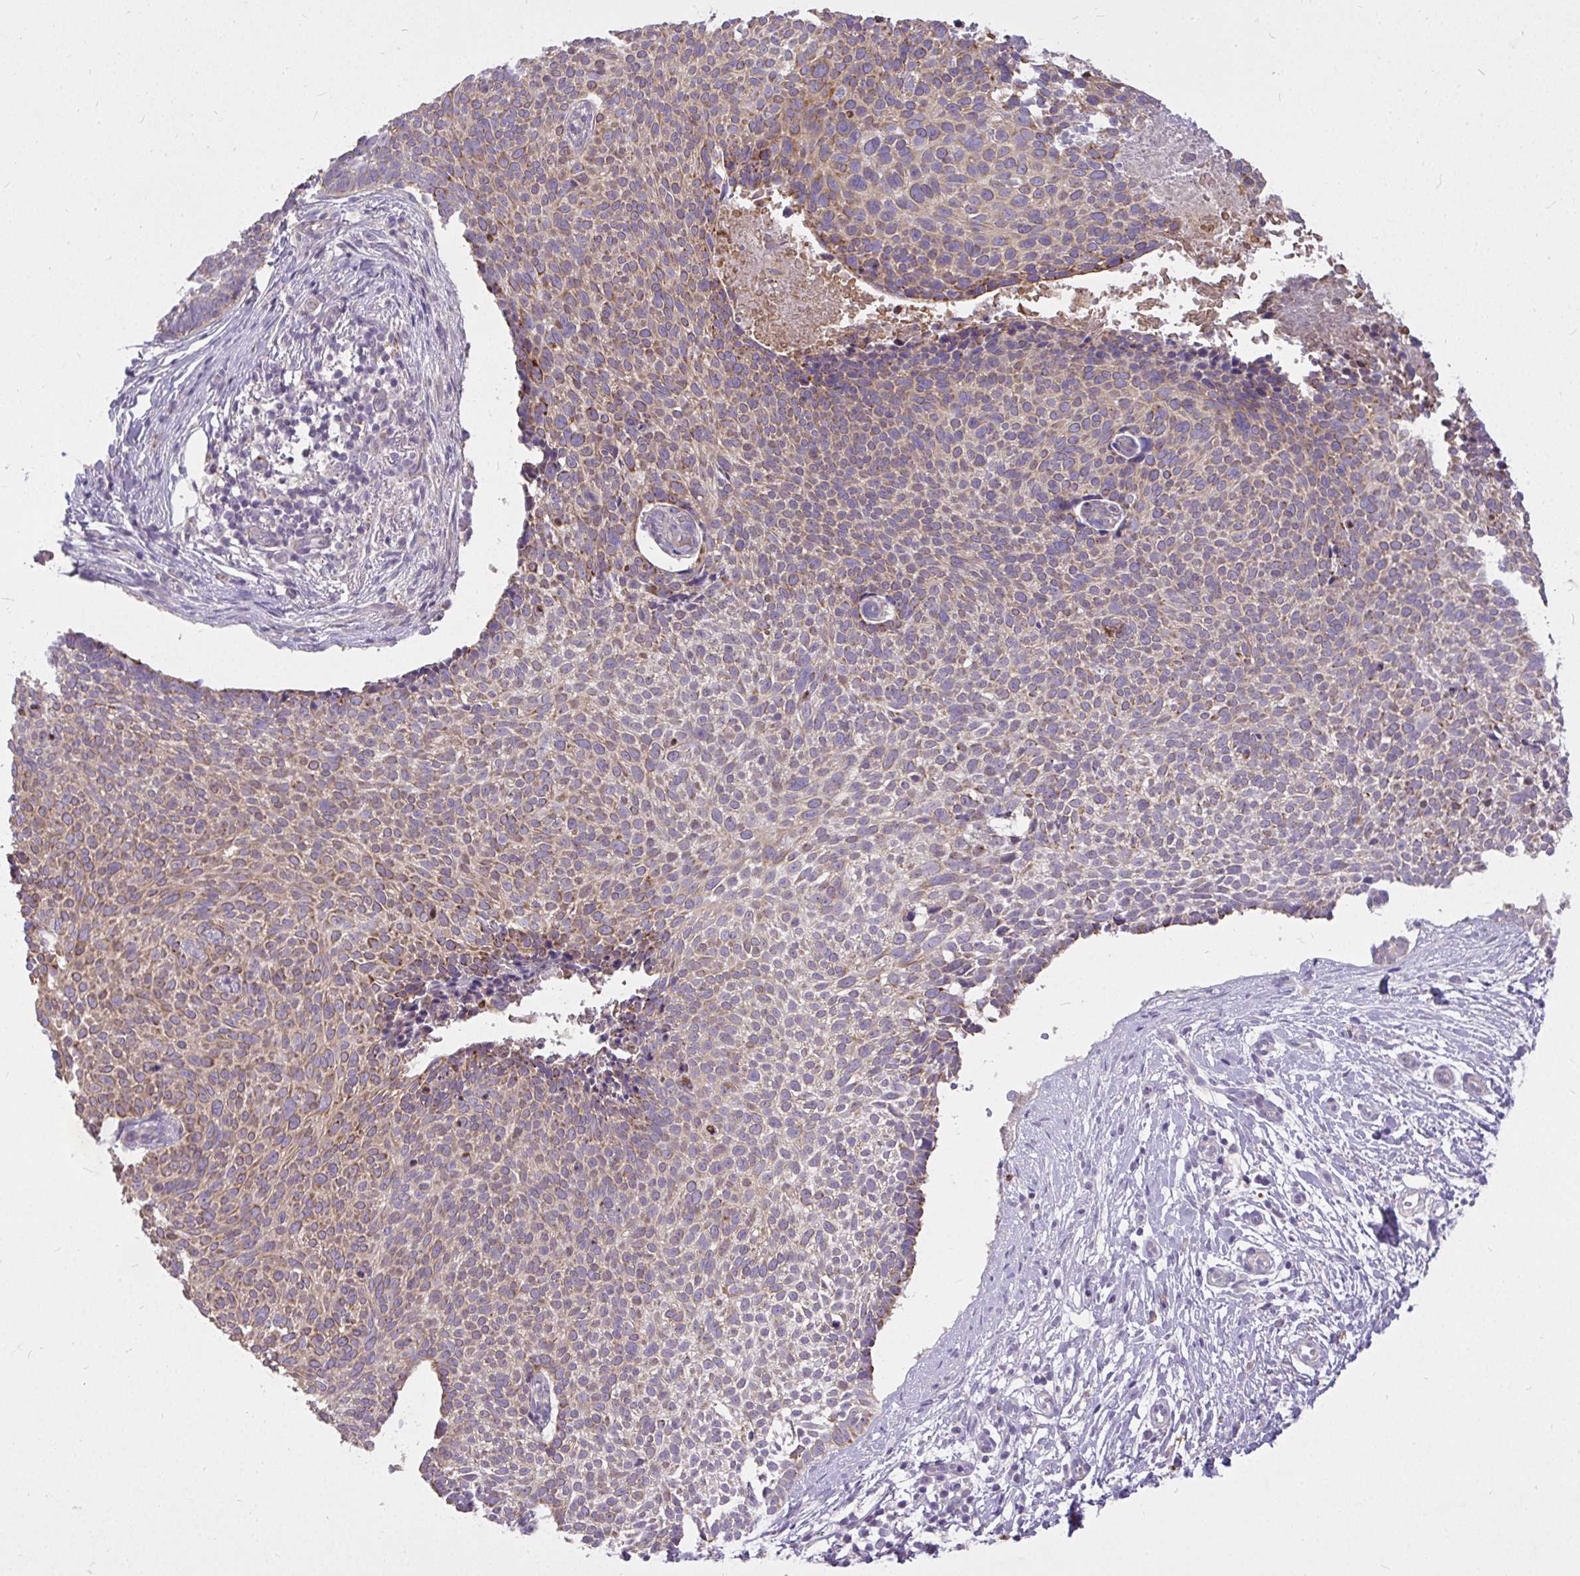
{"staining": {"intensity": "moderate", "quantity": ">75%", "location": "cytoplasmic/membranous"}, "tissue": "skin cancer", "cell_type": "Tumor cells", "image_type": "cancer", "snomed": [{"axis": "morphology", "description": "Basal cell carcinoma"}, {"axis": "topography", "description": "Skin"}, {"axis": "topography", "description": "Skin of back"}], "caption": "This histopathology image shows skin cancer stained with immunohistochemistry (IHC) to label a protein in brown. The cytoplasmic/membranous of tumor cells show moderate positivity for the protein. Nuclei are counter-stained blue.", "gene": "STRIP1", "patient": {"sex": "male", "age": 81}}